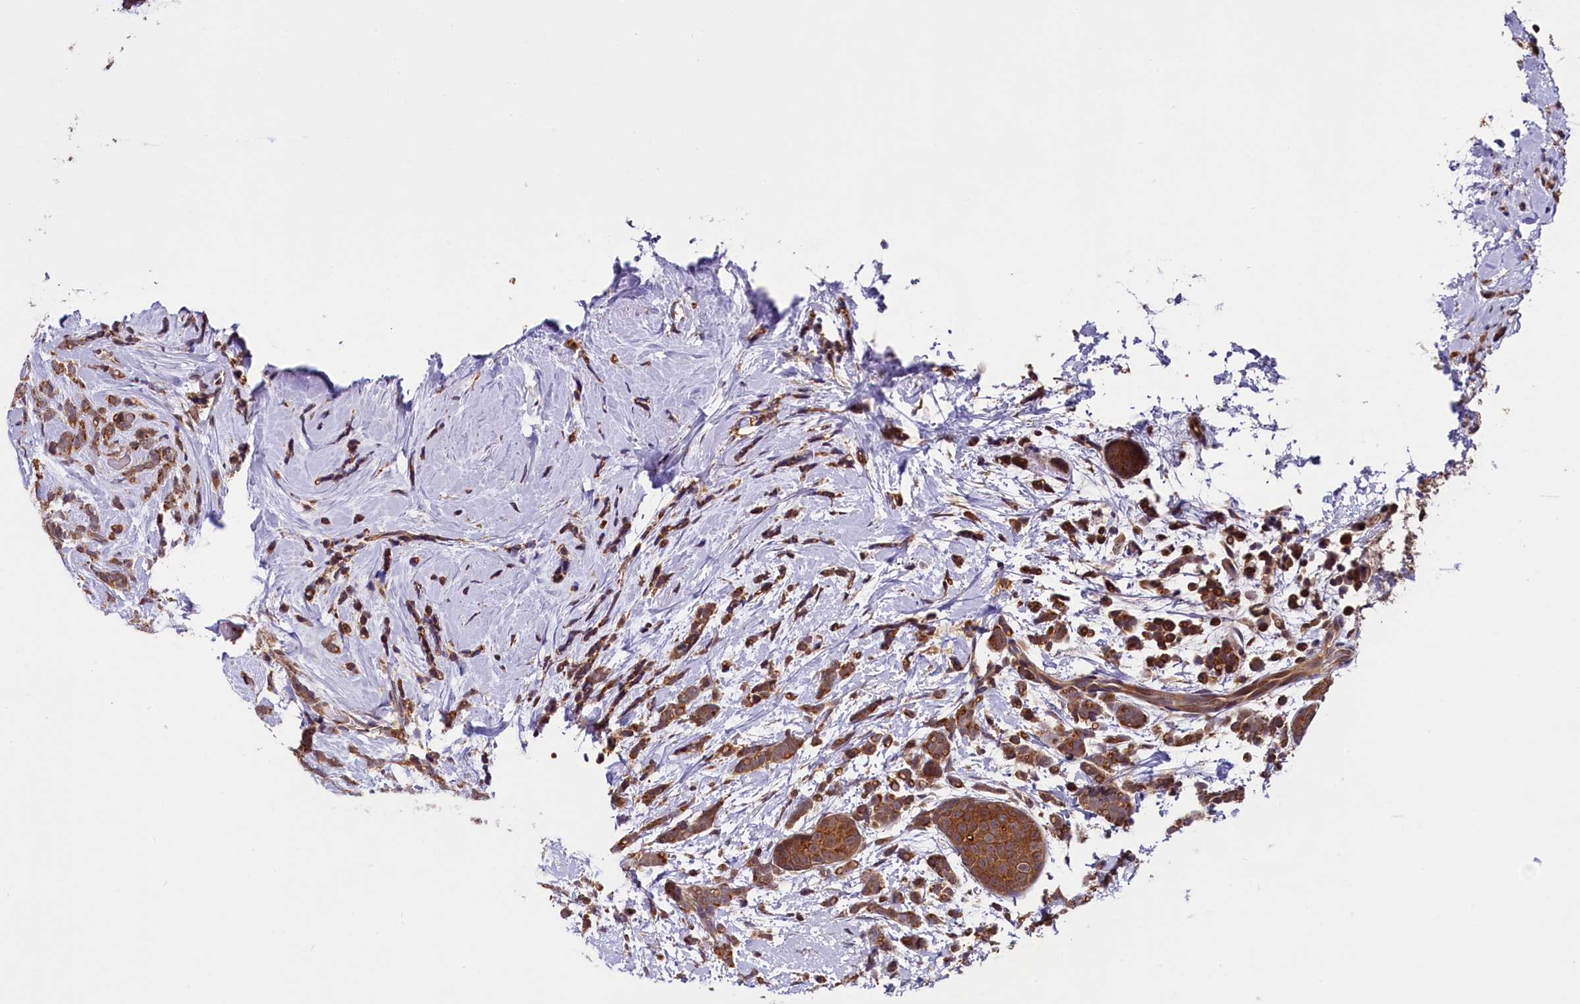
{"staining": {"intensity": "strong", "quantity": ">75%", "location": "cytoplasmic/membranous"}, "tissue": "breast cancer", "cell_type": "Tumor cells", "image_type": "cancer", "snomed": [{"axis": "morphology", "description": "Lobular carcinoma"}, {"axis": "topography", "description": "Breast"}], "caption": "Strong cytoplasmic/membranous protein expression is appreciated in about >75% of tumor cells in breast lobular carcinoma.", "gene": "DOHH", "patient": {"sex": "female", "age": 58}}